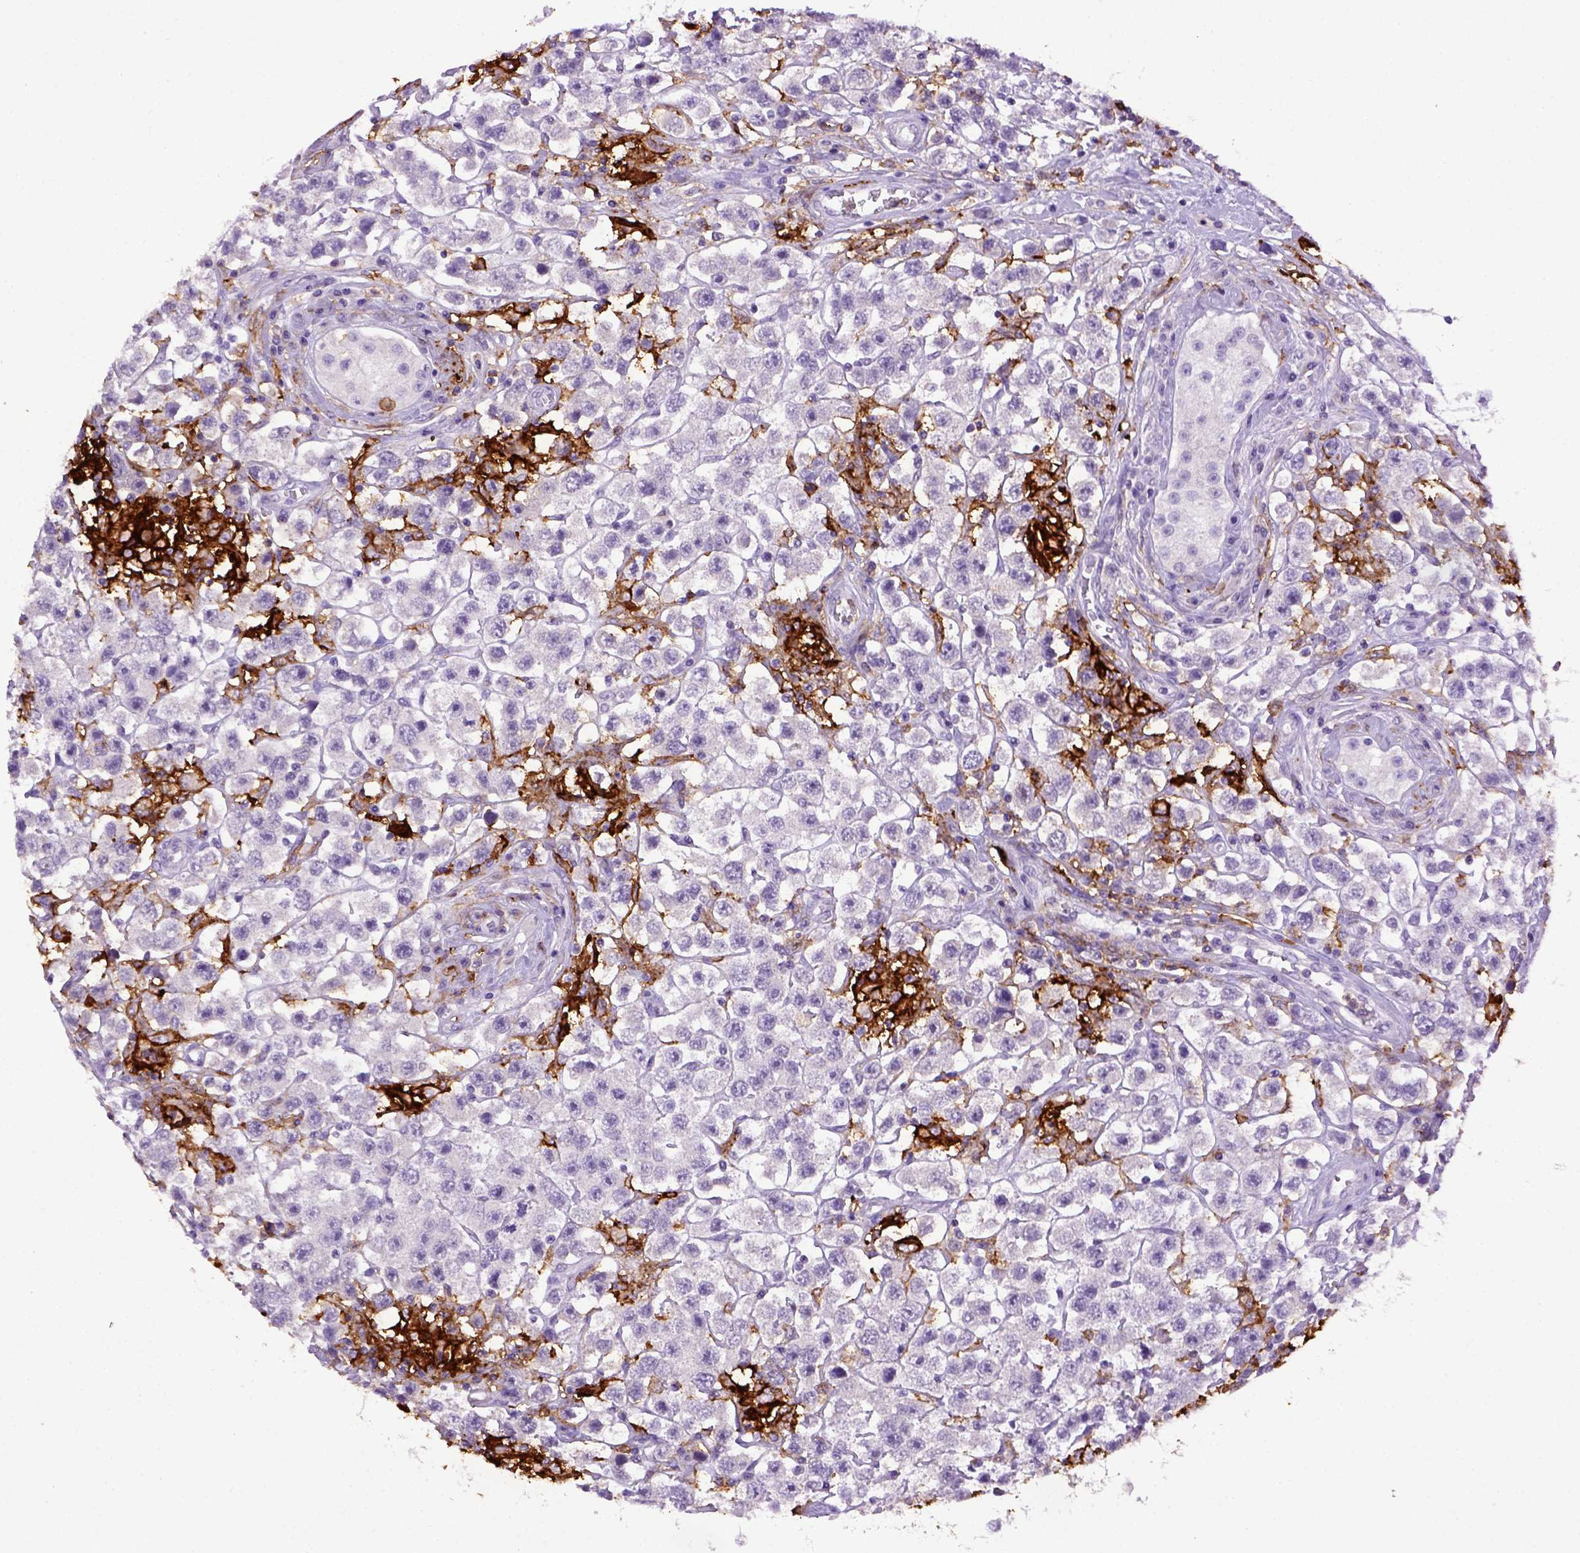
{"staining": {"intensity": "negative", "quantity": "none", "location": "none"}, "tissue": "testis cancer", "cell_type": "Tumor cells", "image_type": "cancer", "snomed": [{"axis": "morphology", "description": "Seminoma, NOS"}, {"axis": "topography", "description": "Testis"}], "caption": "An immunohistochemistry photomicrograph of testis seminoma is shown. There is no staining in tumor cells of testis seminoma.", "gene": "ITGAX", "patient": {"sex": "male", "age": 45}}